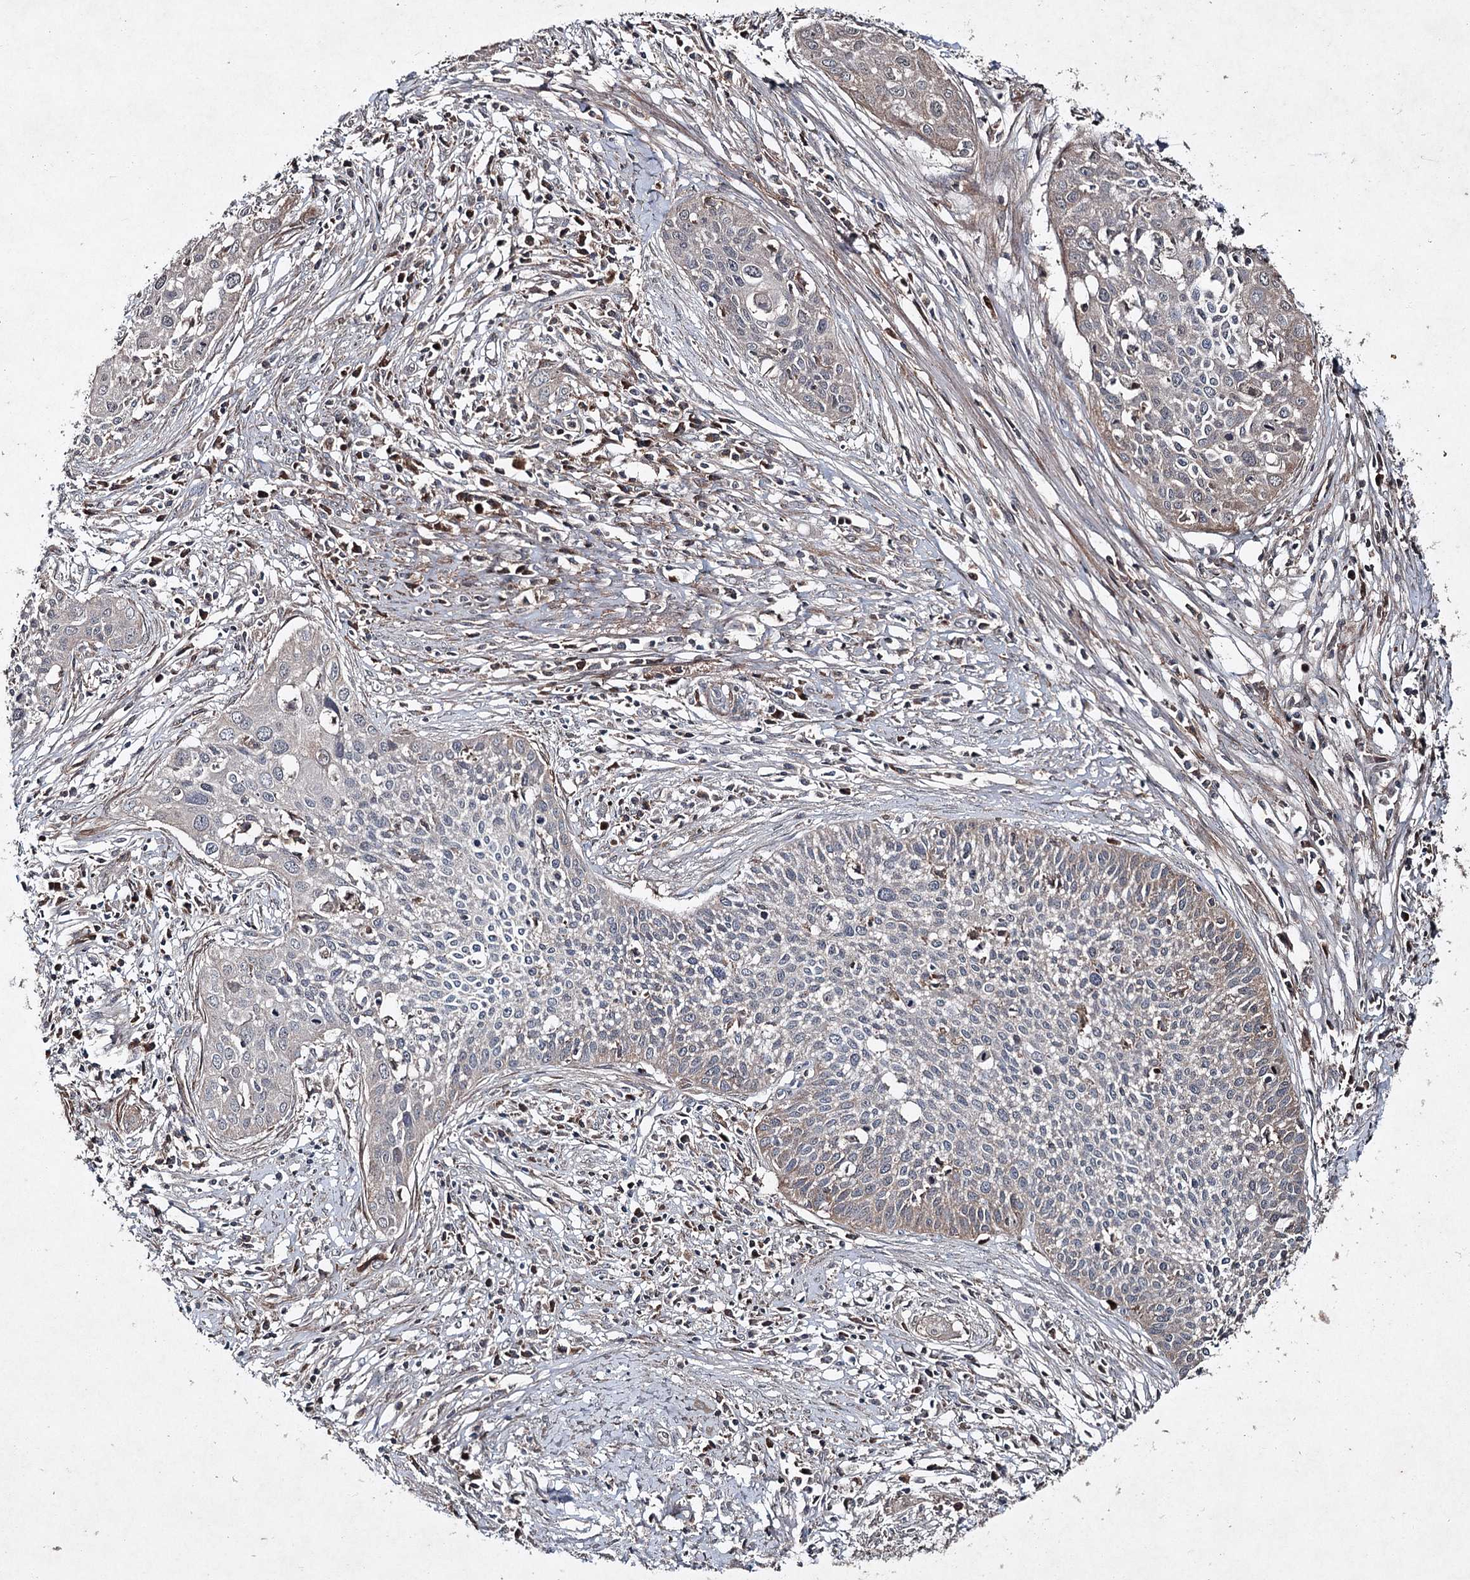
{"staining": {"intensity": "weak", "quantity": "25%-75%", "location": "cytoplasmic/membranous"}, "tissue": "cervical cancer", "cell_type": "Tumor cells", "image_type": "cancer", "snomed": [{"axis": "morphology", "description": "Squamous cell carcinoma, NOS"}, {"axis": "topography", "description": "Cervix"}], "caption": "Human cervical cancer (squamous cell carcinoma) stained with a brown dye reveals weak cytoplasmic/membranous positive staining in about 25%-75% of tumor cells.", "gene": "PGLYRP2", "patient": {"sex": "female", "age": 34}}